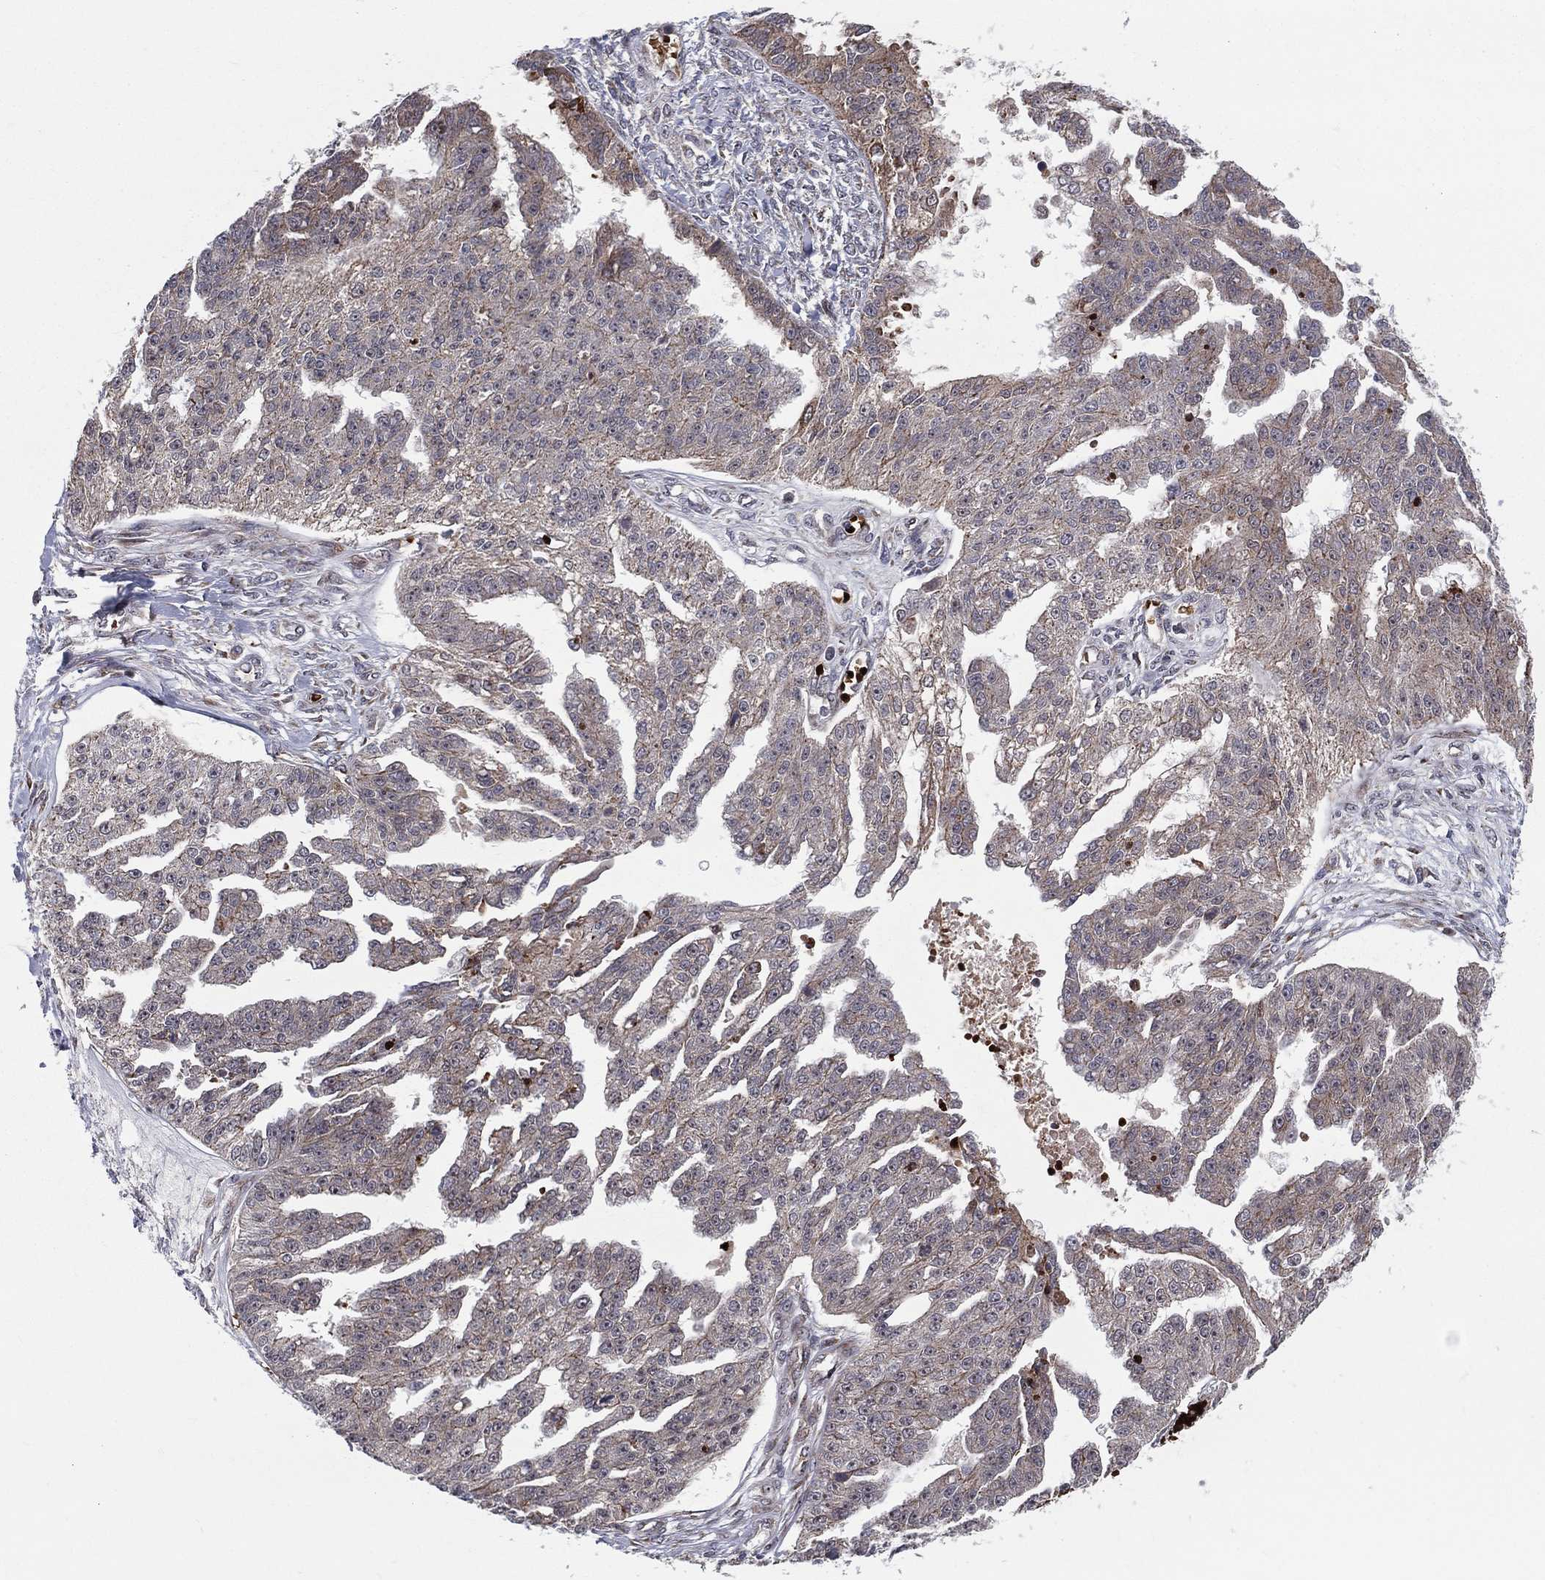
{"staining": {"intensity": "weak", "quantity": "<25%", "location": "cytoplasmic/membranous"}, "tissue": "ovarian cancer", "cell_type": "Tumor cells", "image_type": "cancer", "snomed": [{"axis": "morphology", "description": "Cystadenocarcinoma, serous, NOS"}, {"axis": "topography", "description": "Ovary"}], "caption": "Tumor cells are negative for brown protein staining in ovarian serous cystadenocarcinoma.", "gene": "VHL", "patient": {"sex": "female", "age": 58}}